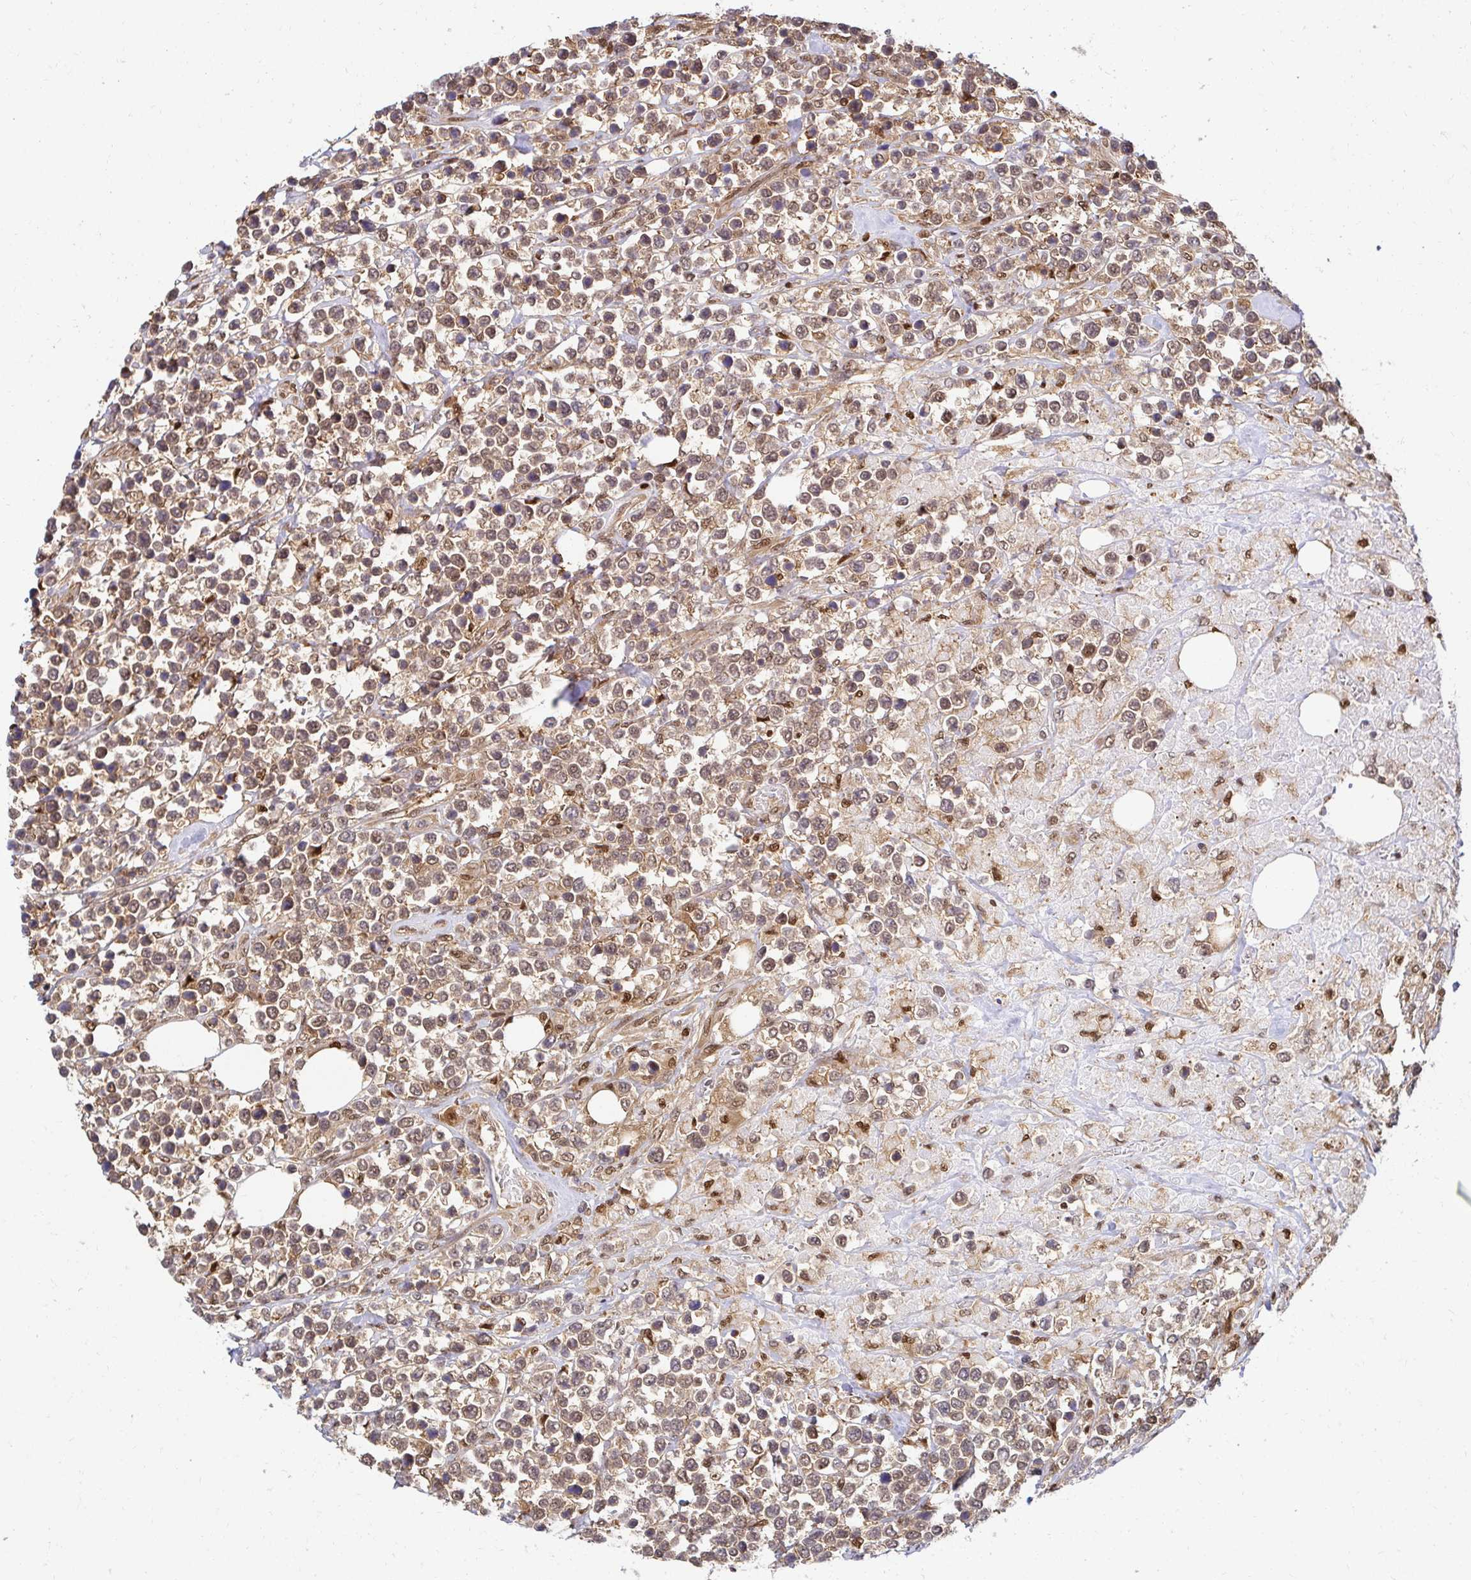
{"staining": {"intensity": "moderate", "quantity": ">75%", "location": "cytoplasmic/membranous,nuclear"}, "tissue": "lymphoma", "cell_type": "Tumor cells", "image_type": "cancer", "snomed": [{"axis": "morphology", "description": "Malignant lymphoma, non-Hodgkin's type, High grade"}, {"axis": "topography", "description": "Soft tissue"}], "caption": "Human lymphoma stained with a brown dye shows moderate cytoplasmic/membranous and nuclear positive expression in approximately >75% of tumor cells.", "gene": "PSMA4", "patient": {"sex": "female", "age": 56}}